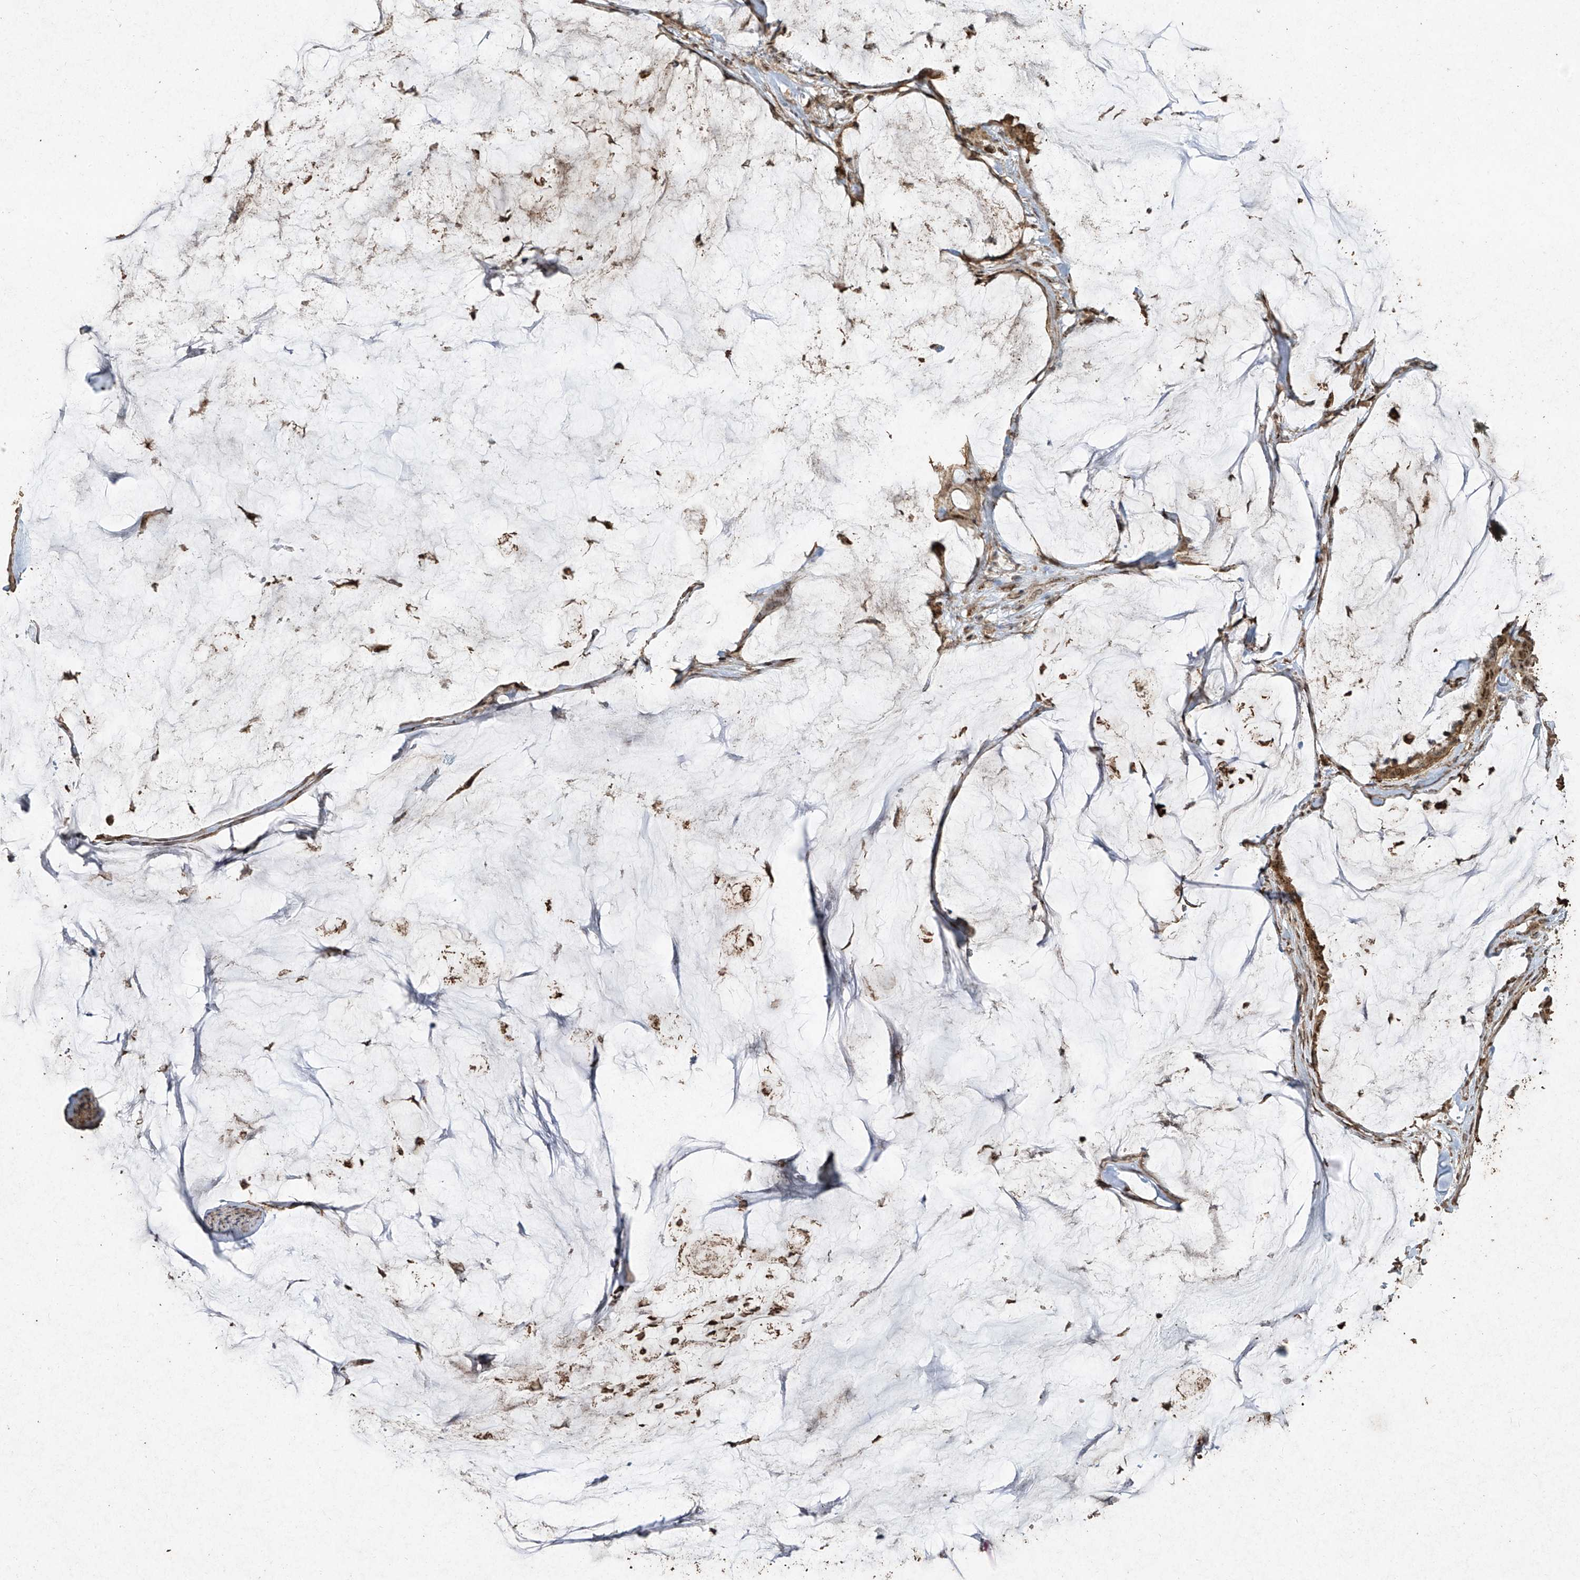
{"staining": {"intensity": "moderate", "quantity": ">75%", "location": "cytoplasmic/membranous,nuclear"}, "tissue": "pancreatic cancer", "cell_type": "Tumor cells", "image_type": "cancer", "snomed": [{"axis": "morphology", "description": "Adenocarcinoma, NOS"}, {"axis": "topography", "description": "Pancreas"}], "caption": "Human pancreatic adenocarcinoma stained for a protein (brown) shows moderate cytoplasmic/membranous and nuclear positive staining in approximately >75% of tumor cells.", "gene": "ERBB3", "patient": {"sex": "male", "age": 41}}